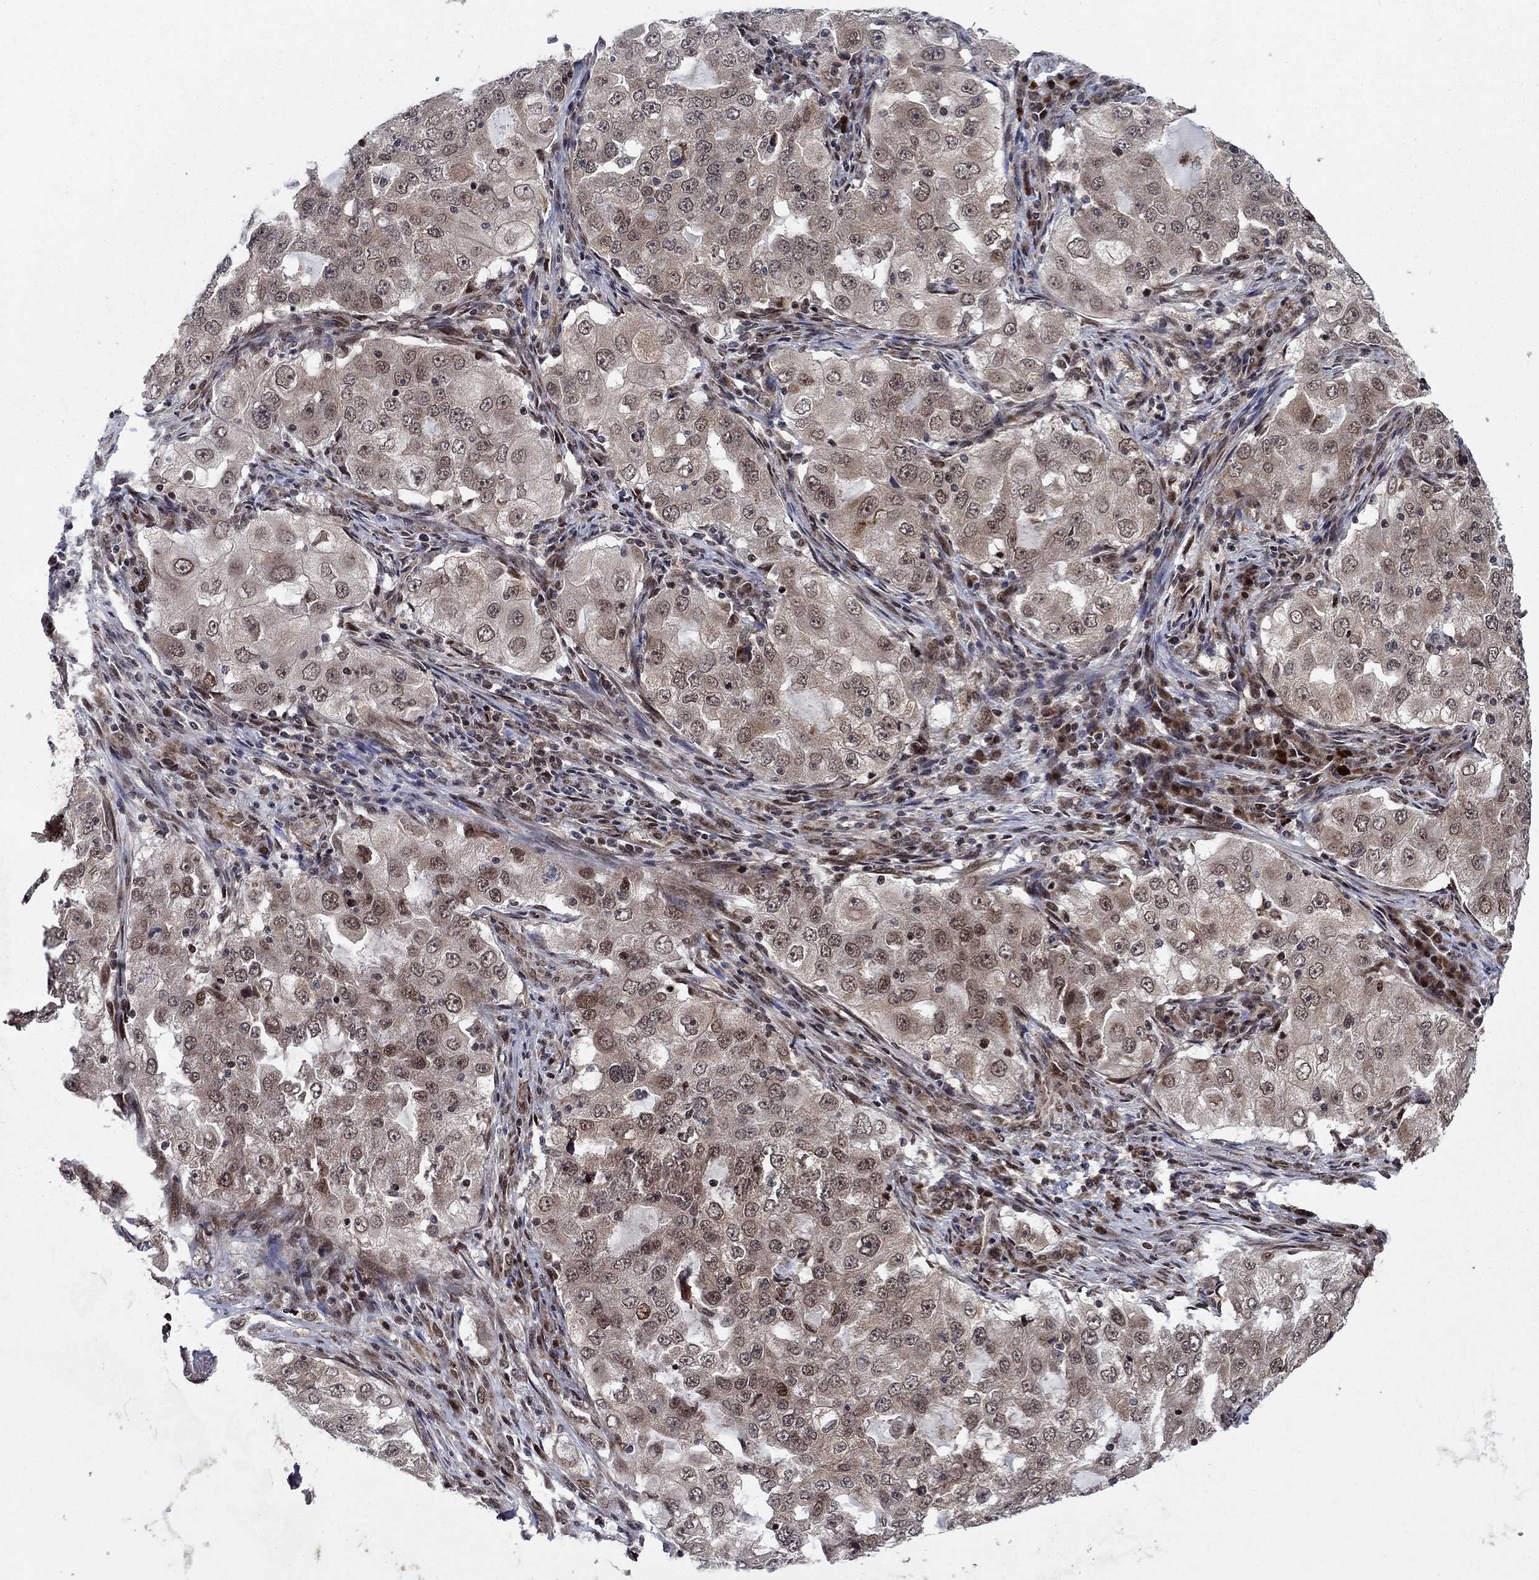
{"staining": {"intensity": "moderate", "quantity": "<25%", "location": "cytoplasmic/membranous,nuclear"}, "tissue": "lung cancer", "cell_type": "Tumor cells", "image_type": "cancer", "snomed": [{"axis": "morphology", "description": "Adenocarcinoma, NOS"}, {"axis": "topography", "description": "Lung"}], "caption": "The photomicrograph shows a brown stain indicating the presence of a protein in the cytoplasmic/membranous and nuclear of tumor cells in lung adenocarcinoma.", "gene": "PRICKLE4", "patient": {"sex": "female", "age": 61}}